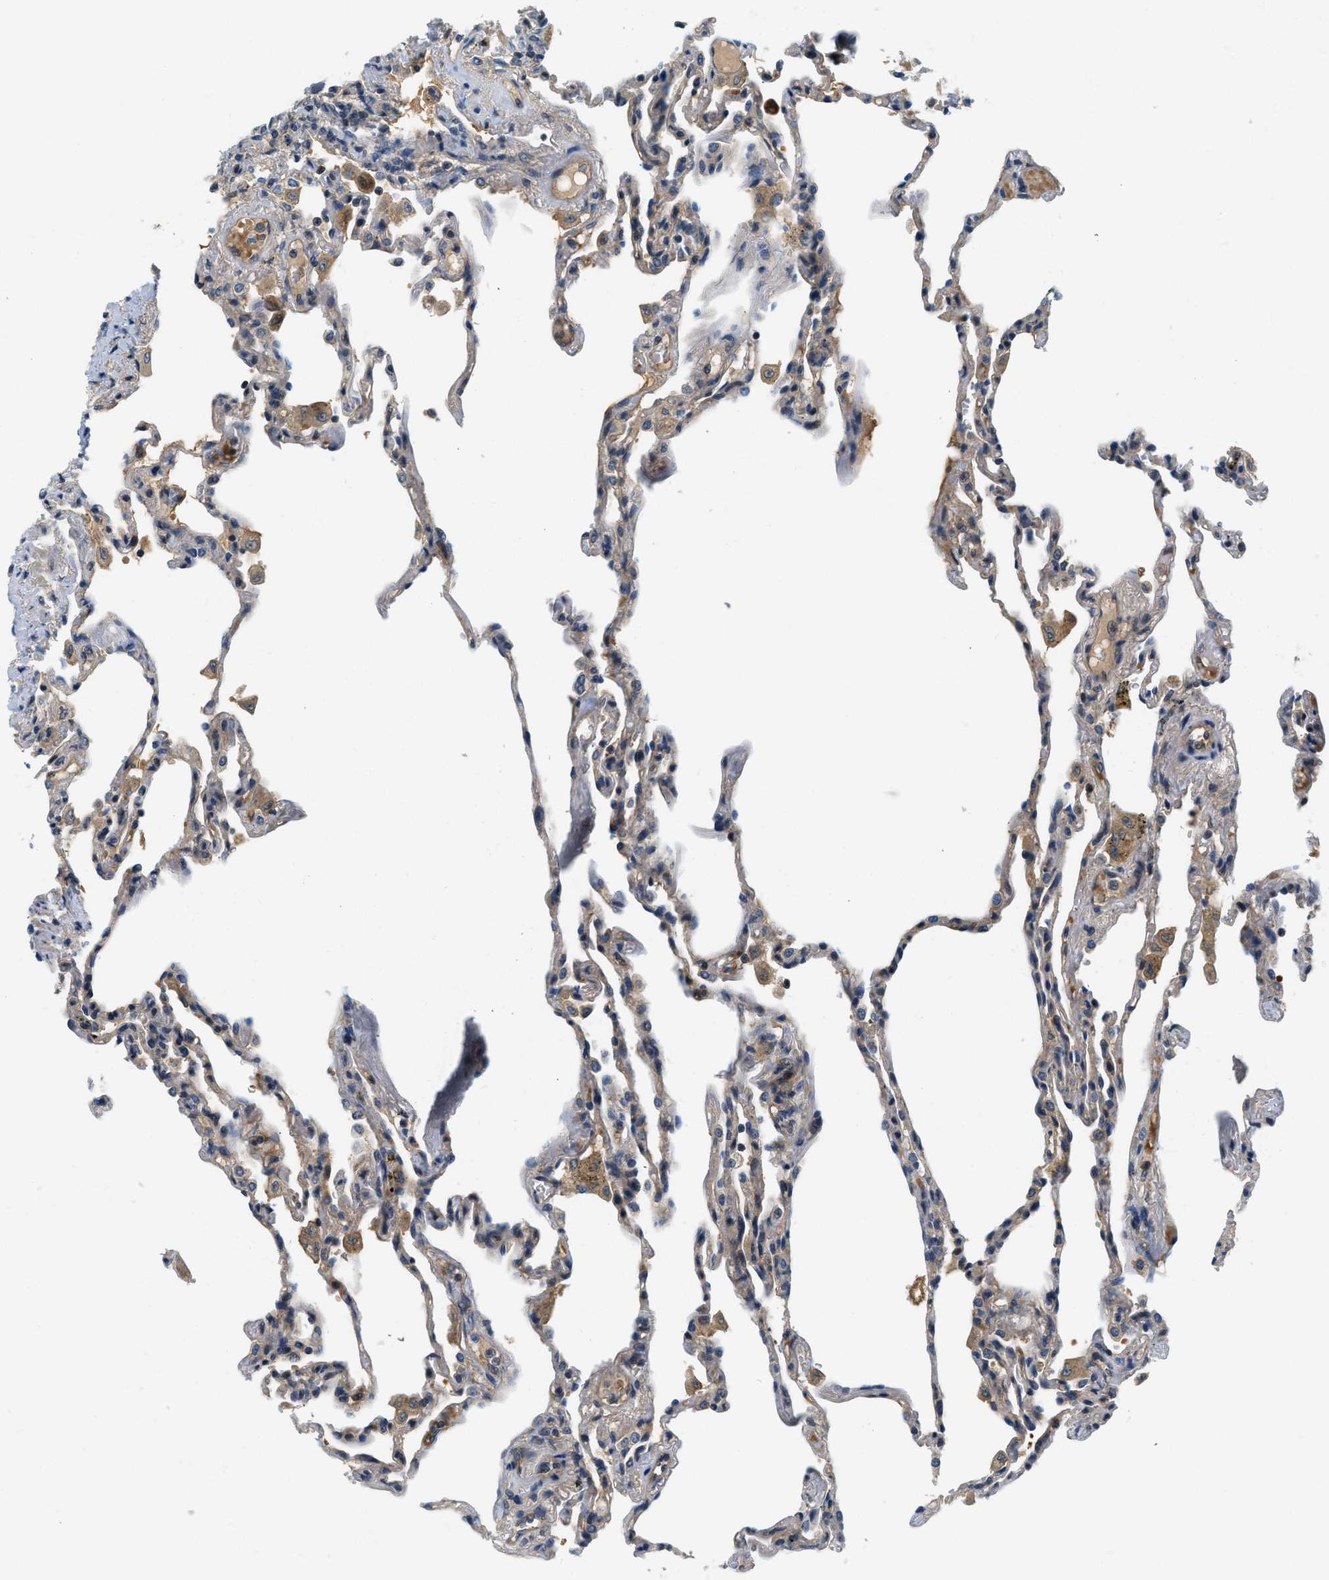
{"staining": {"intensity": "weak", "quantity": "<25%", "location": "cytoplasmic/membranous"}, "tissue": "lung", "cell_type": "Alveolar cells", "image_type": "normal", "snomed": [{"axis": "morphology", "description": "Normal tissue, NOS"}, {"axis": "topography", "description": "Lung"}], "caption": "This is an IHC image of benign lung. There is no staining in alveolar cells.", "gene": "KCNK1", "patient": {"sex": "male", "age": 59}}